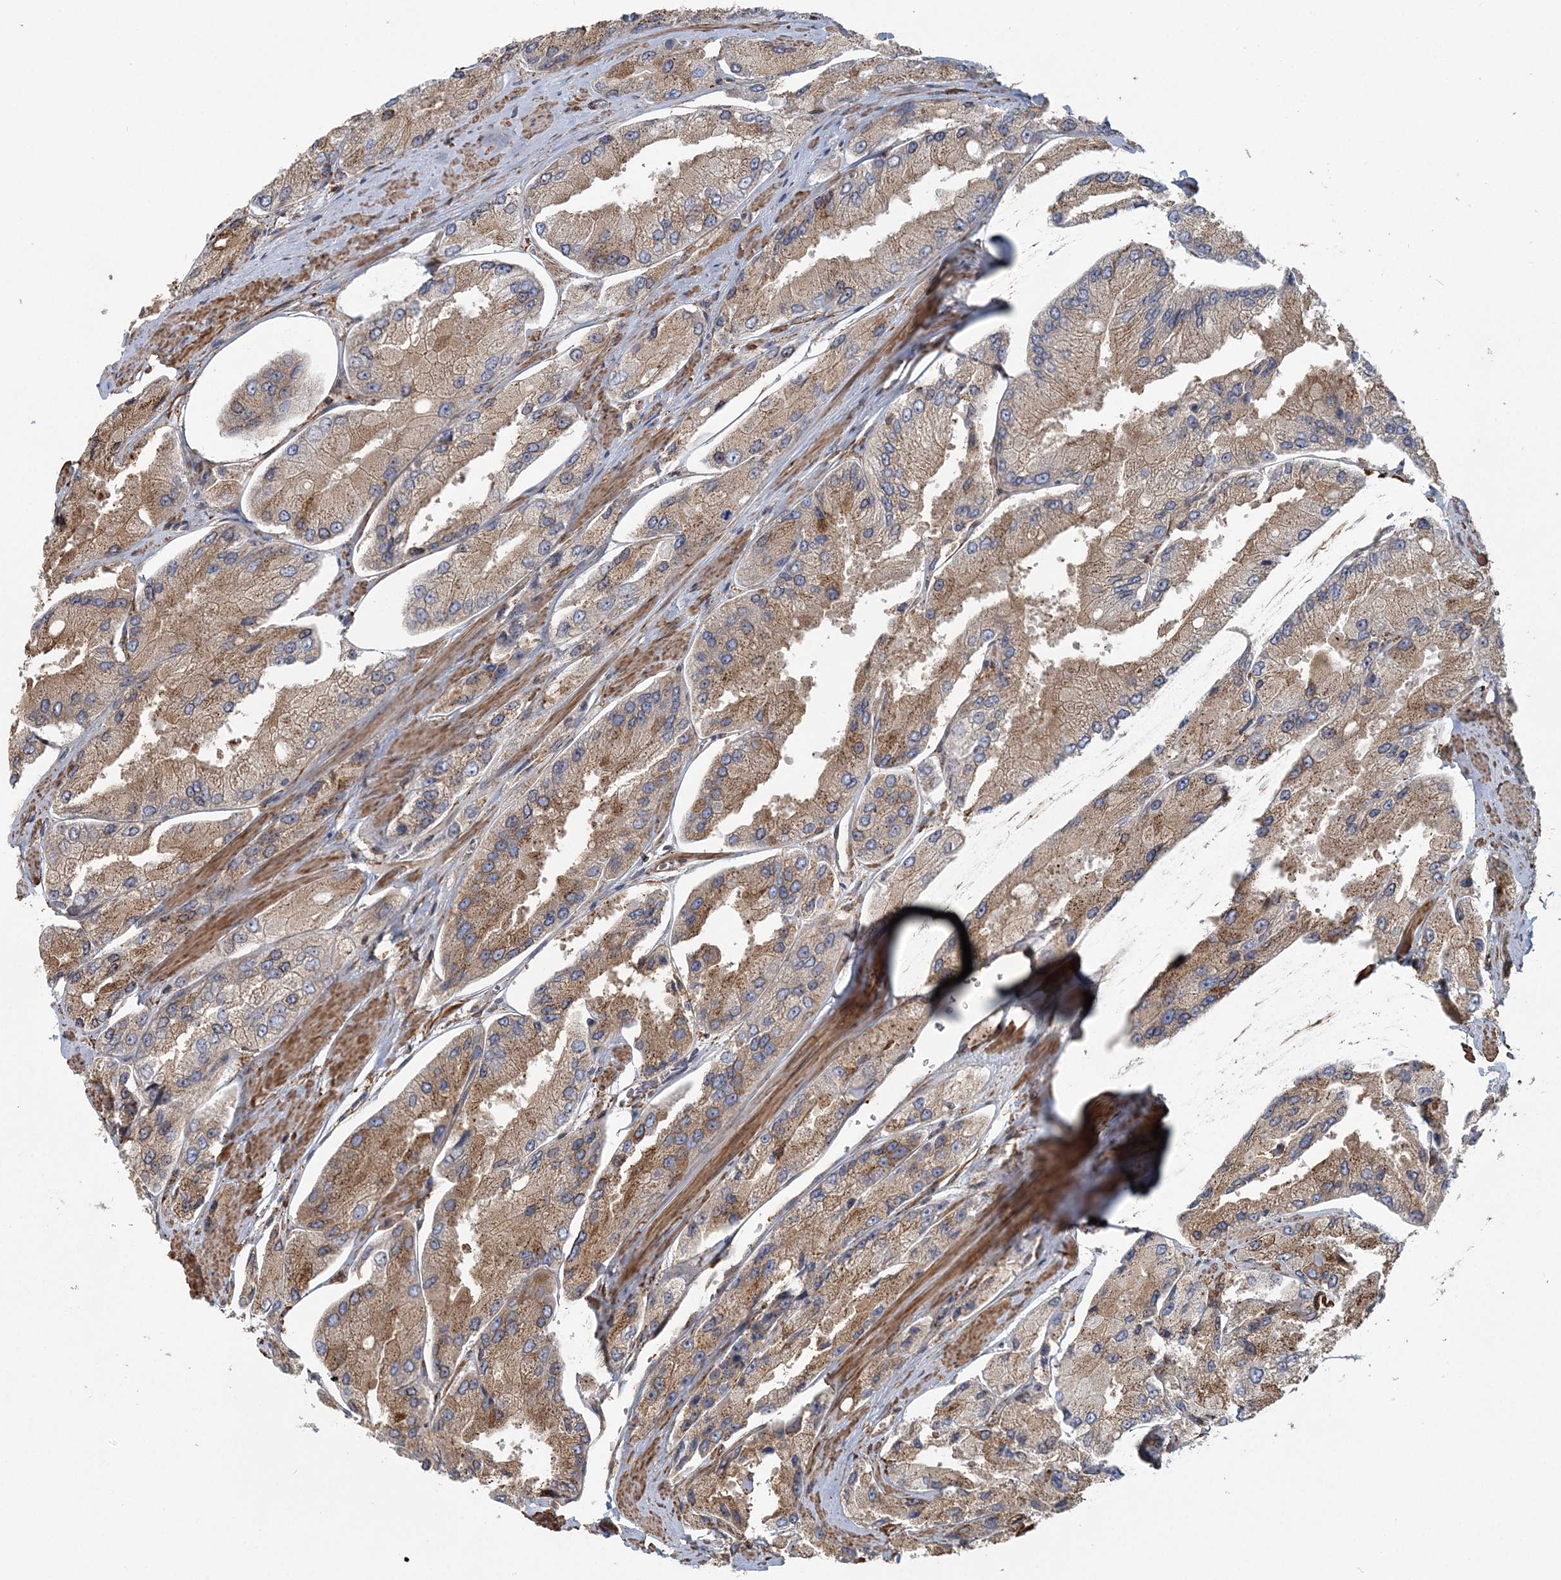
{"staining": {"intensity": "moderate", "quantity": ">75%", "location": "cytoplasmic/membranous"}, "tissue": "prostate cancer", "cell_type": "Tumor cells", "image_type": "cancer", "snomed": [{"axis": "morphology", "description": "Adenocarcinoma, High grade"}, {"axis": "topography", "description": "Prostate"}], "caption": "Immunohistochemistry (IHC) staining of prostate cancer (adenocarcinoma (high-grade)), which exhibits medium levels of moderate cytoplasmic/membranous staining in approximately >75% of tumor cells indicating moderate cytoplasmic/membranous protein staining. The staining was performed using DAB (brown) for protein detection and nuclei were counterstained in hematoxylin (blue).", "gene": "TRAF3IP2", "patient": {"sex": "male", "age": 58}}